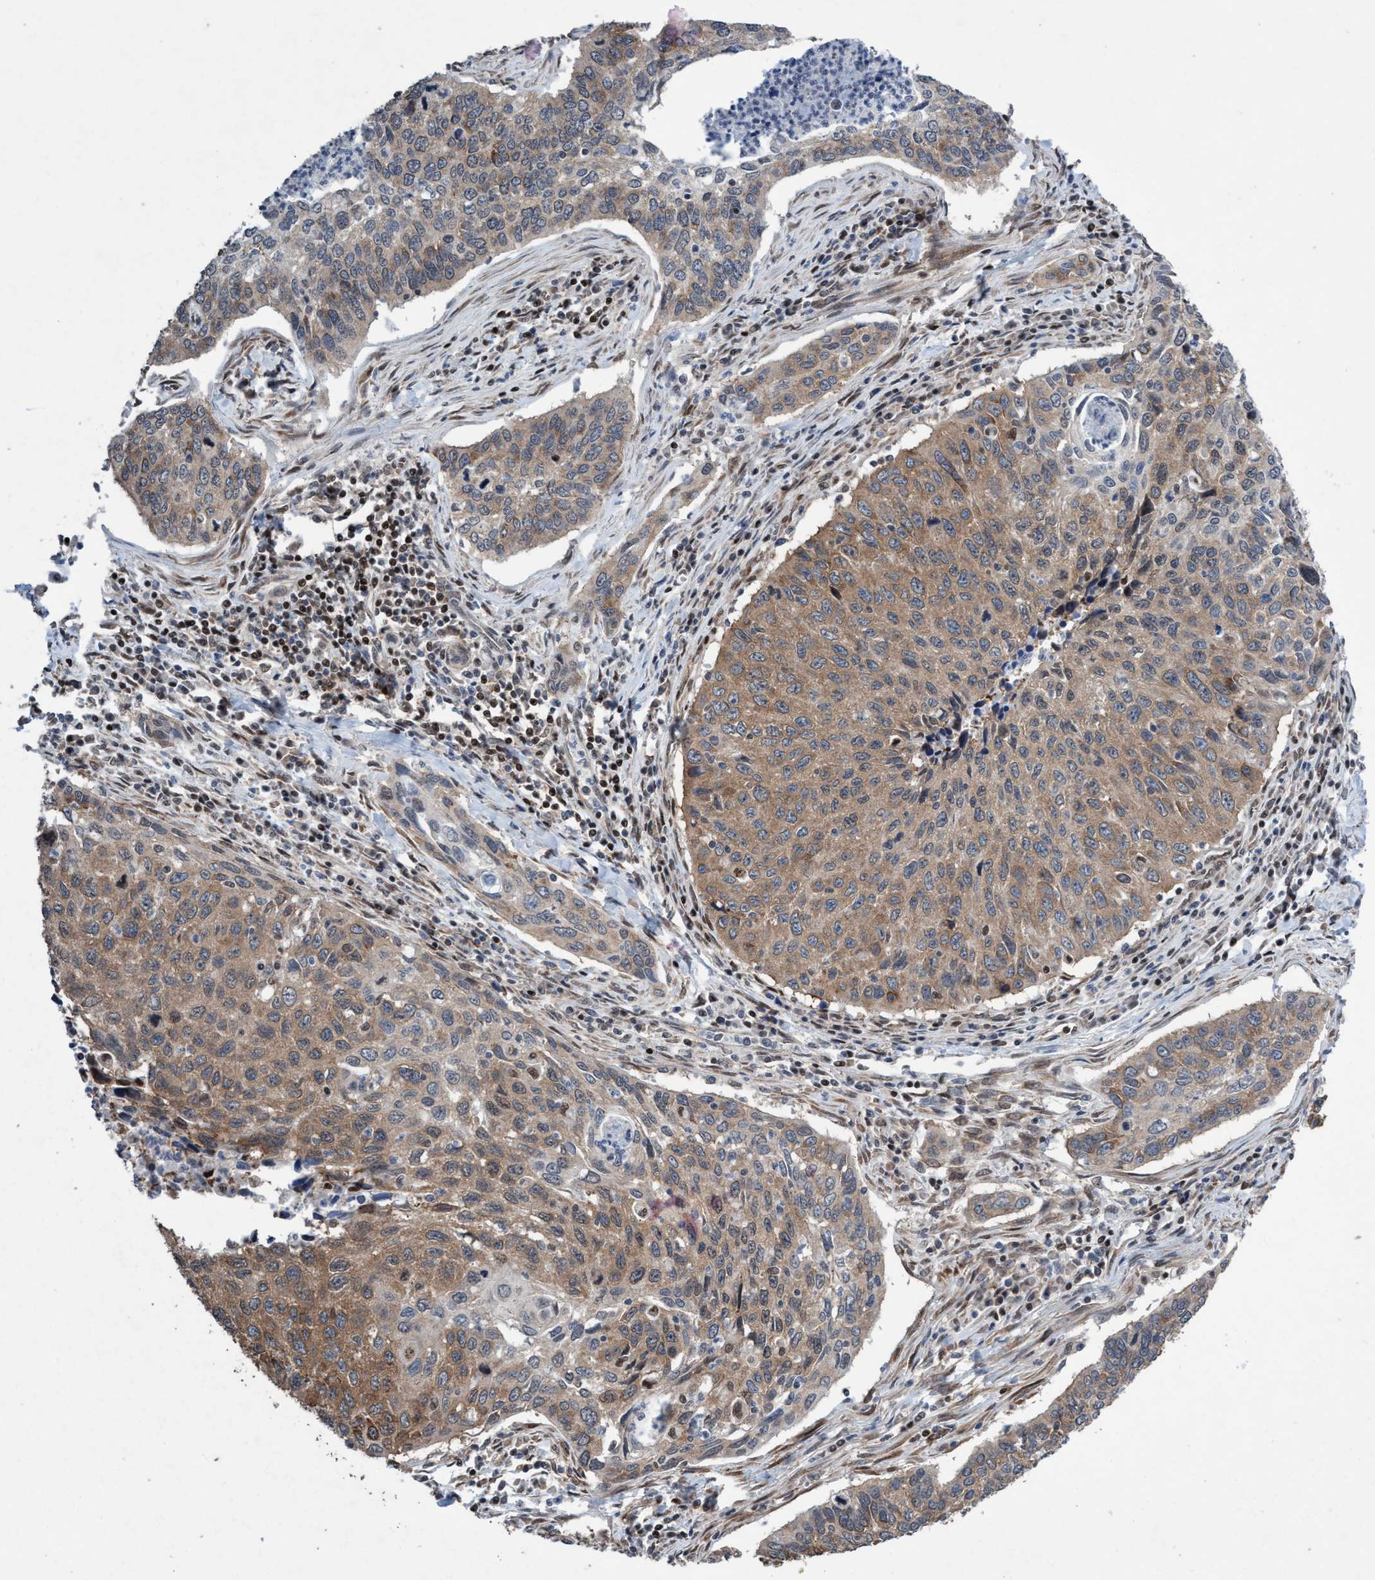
{"staining": {"intensity": "moderate", "quantity": ">75%", "location": "cytoplasmic/membranous"}, "tissue": "cervical cancer", "cell_type": "Tumor cells", "image_type": "cancer", "snomed": [{"axis": "morphology", "description": "Squamous cell carcinoma, NOS"}, {"axis": "topography", "description": "Cervix"}], "caption": "Human cervical cancer stained for a protein (brown) displays moderate cytoplasmic/membranous positive positivity in about >75% of tumor cells.", "gene": "METAP2", "patient": {"sex": "female", "age": 53}}